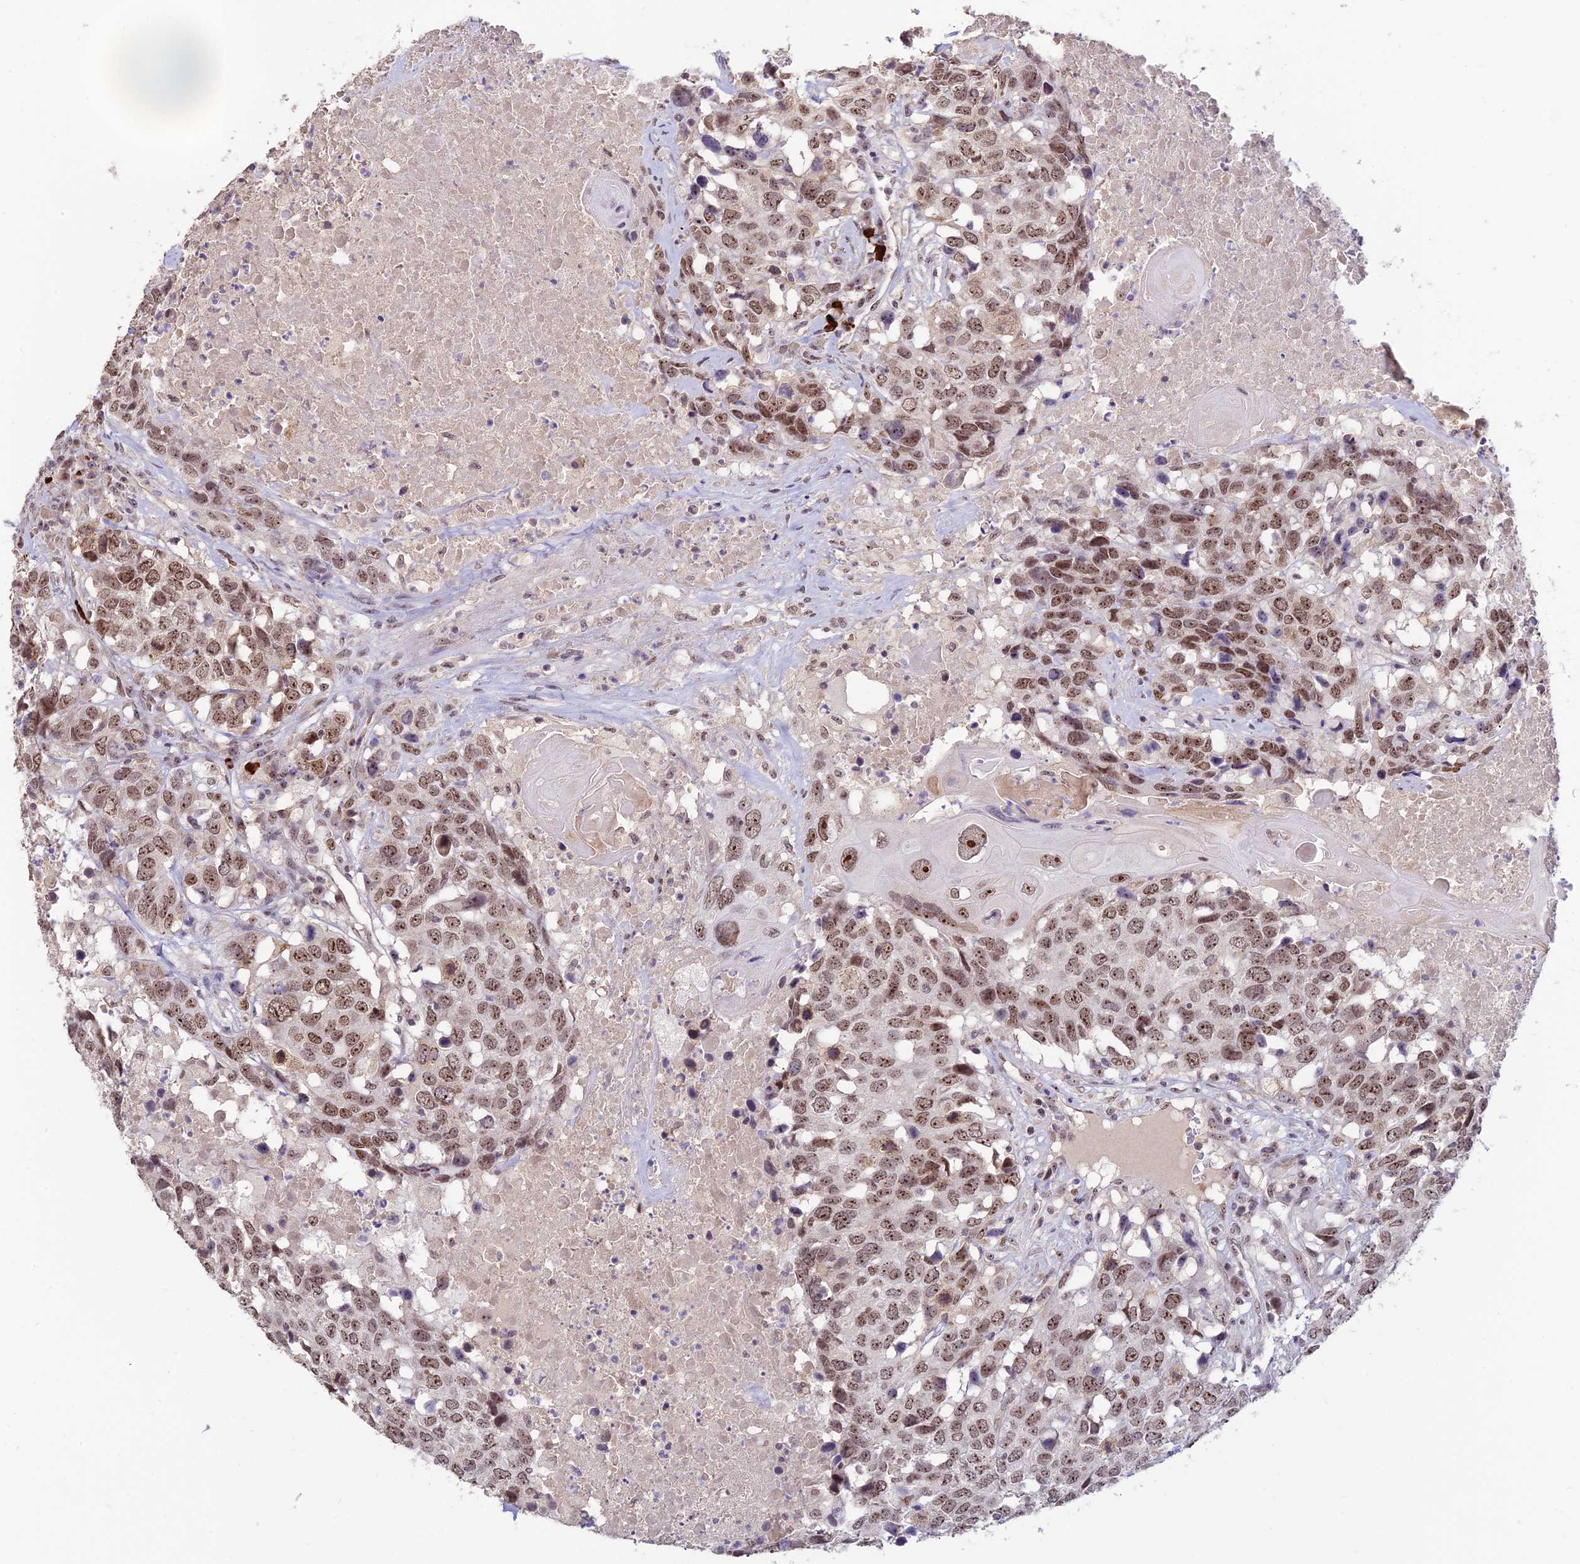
{"staining": {"intensity": "moderate", "quantity": ">75%", "location": "nuclear"}, "tissue": "head and neck cancer", "cell_type": "Tumor cells", "image_type": "cancer", "snomed": [{"axis": "morphology", "description": "Squamous cell carcinoma, NOS"}, {"axis": "topography", "description": "Head-Neck"}], "caption": "About >75% of tumor cells in human head and neck cancer (squamous cell carcinoma) show moderate nuclear protein expression as visualized by brown immunohistochemical staining.", "gene": "POLR1G", "patient": {"sex": "male", "age": 66}}